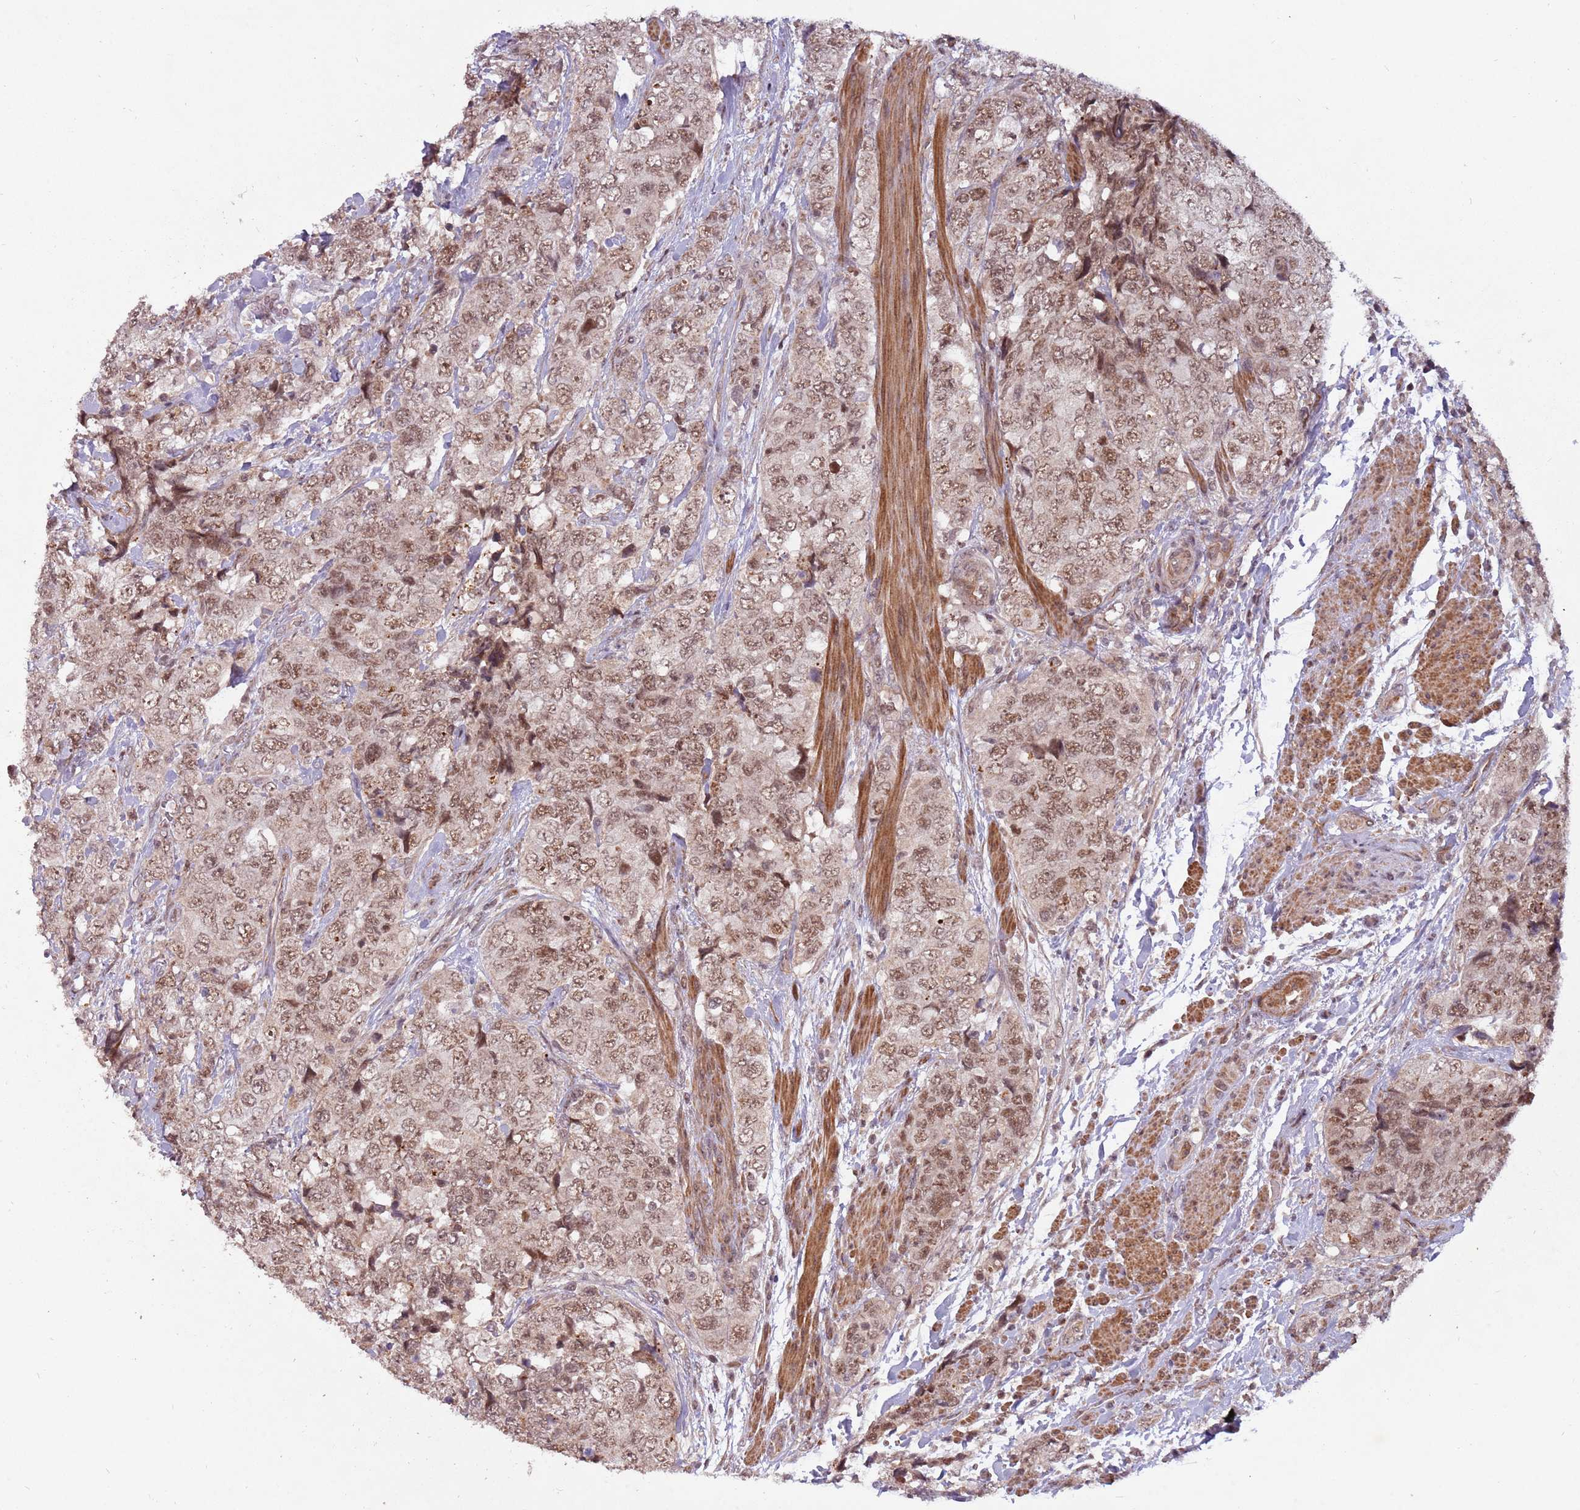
{"staining": {"intensity": "moderate", "quantity": ">75%", "location": "nuclear"}, "tissue": "urothelial cancer", "cell_type": "Tumor cells", "image_type": "cancer", "snomed": [{"axis": "morphology", "description": "Urothelial carcinoma, High grade"}, {"axis": "topography", "description": "Urinary bladder"}], "caption": "Human urothelial cancer stained with a protein marker reveals moderate staining in tumor cells.", "gene": "SUDS3", "patient": {"sex": "female", "age": 78}}